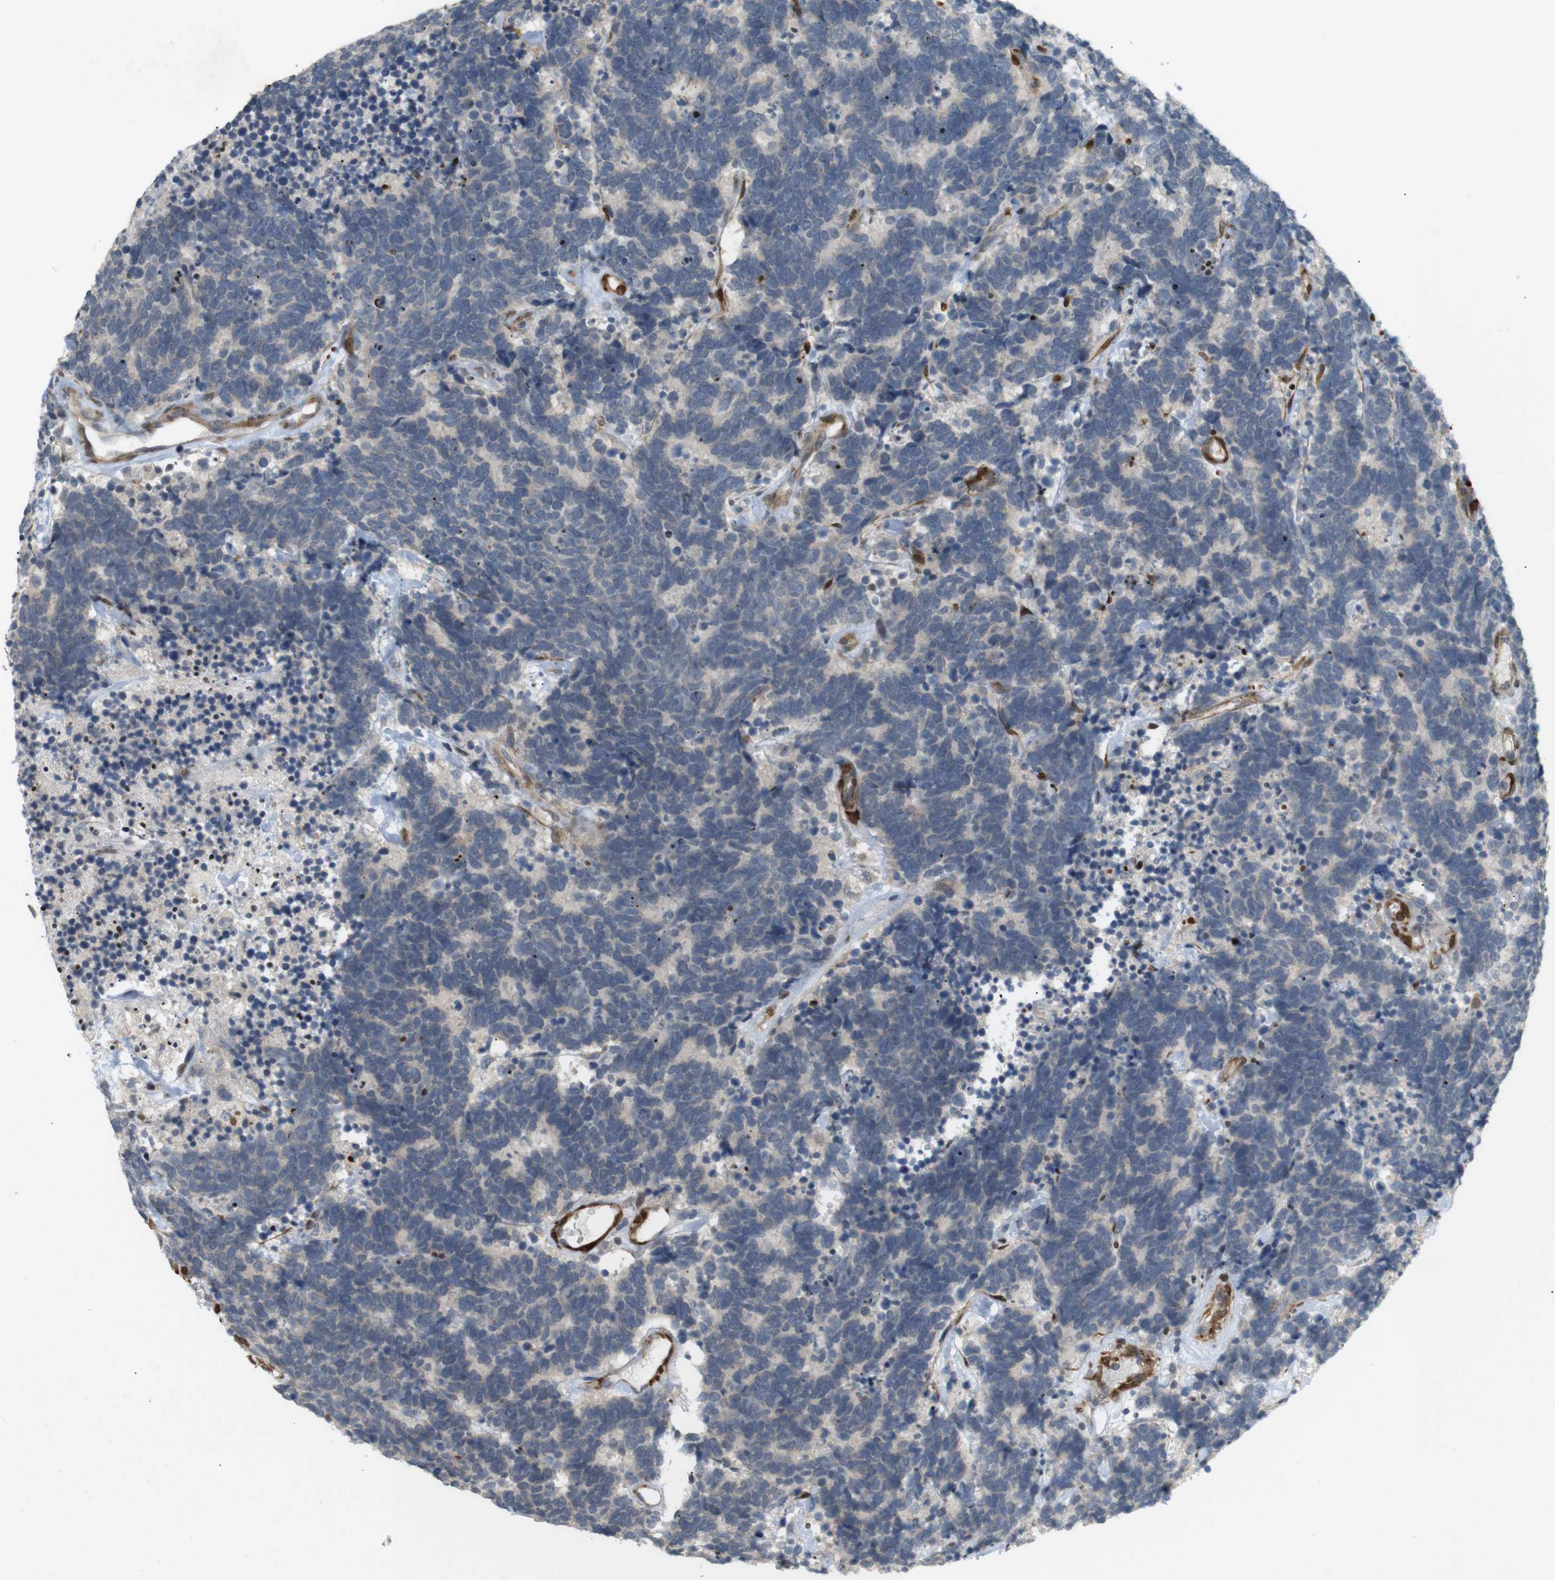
{"staining": {"intensity": "negative", "quantity": "none", "location": "none"}, "tissue": "carcinoid", "cell_type": "Tumor cells", "image_type": "cancer", "snomed": [{"axis": "morphology", "description": "Carcinoma, NOS"}, {"axis": "morphology", "description": "Carcinoid, malignant, NOS"}, {"axis": "topography", "description": "Urinary bladder"}], "caption": "A micrograph of human carcinoid is negative for staining in tumor cells.", "gene": "PPP1R14A", "patient": {"sex": "male", "age": 57}}